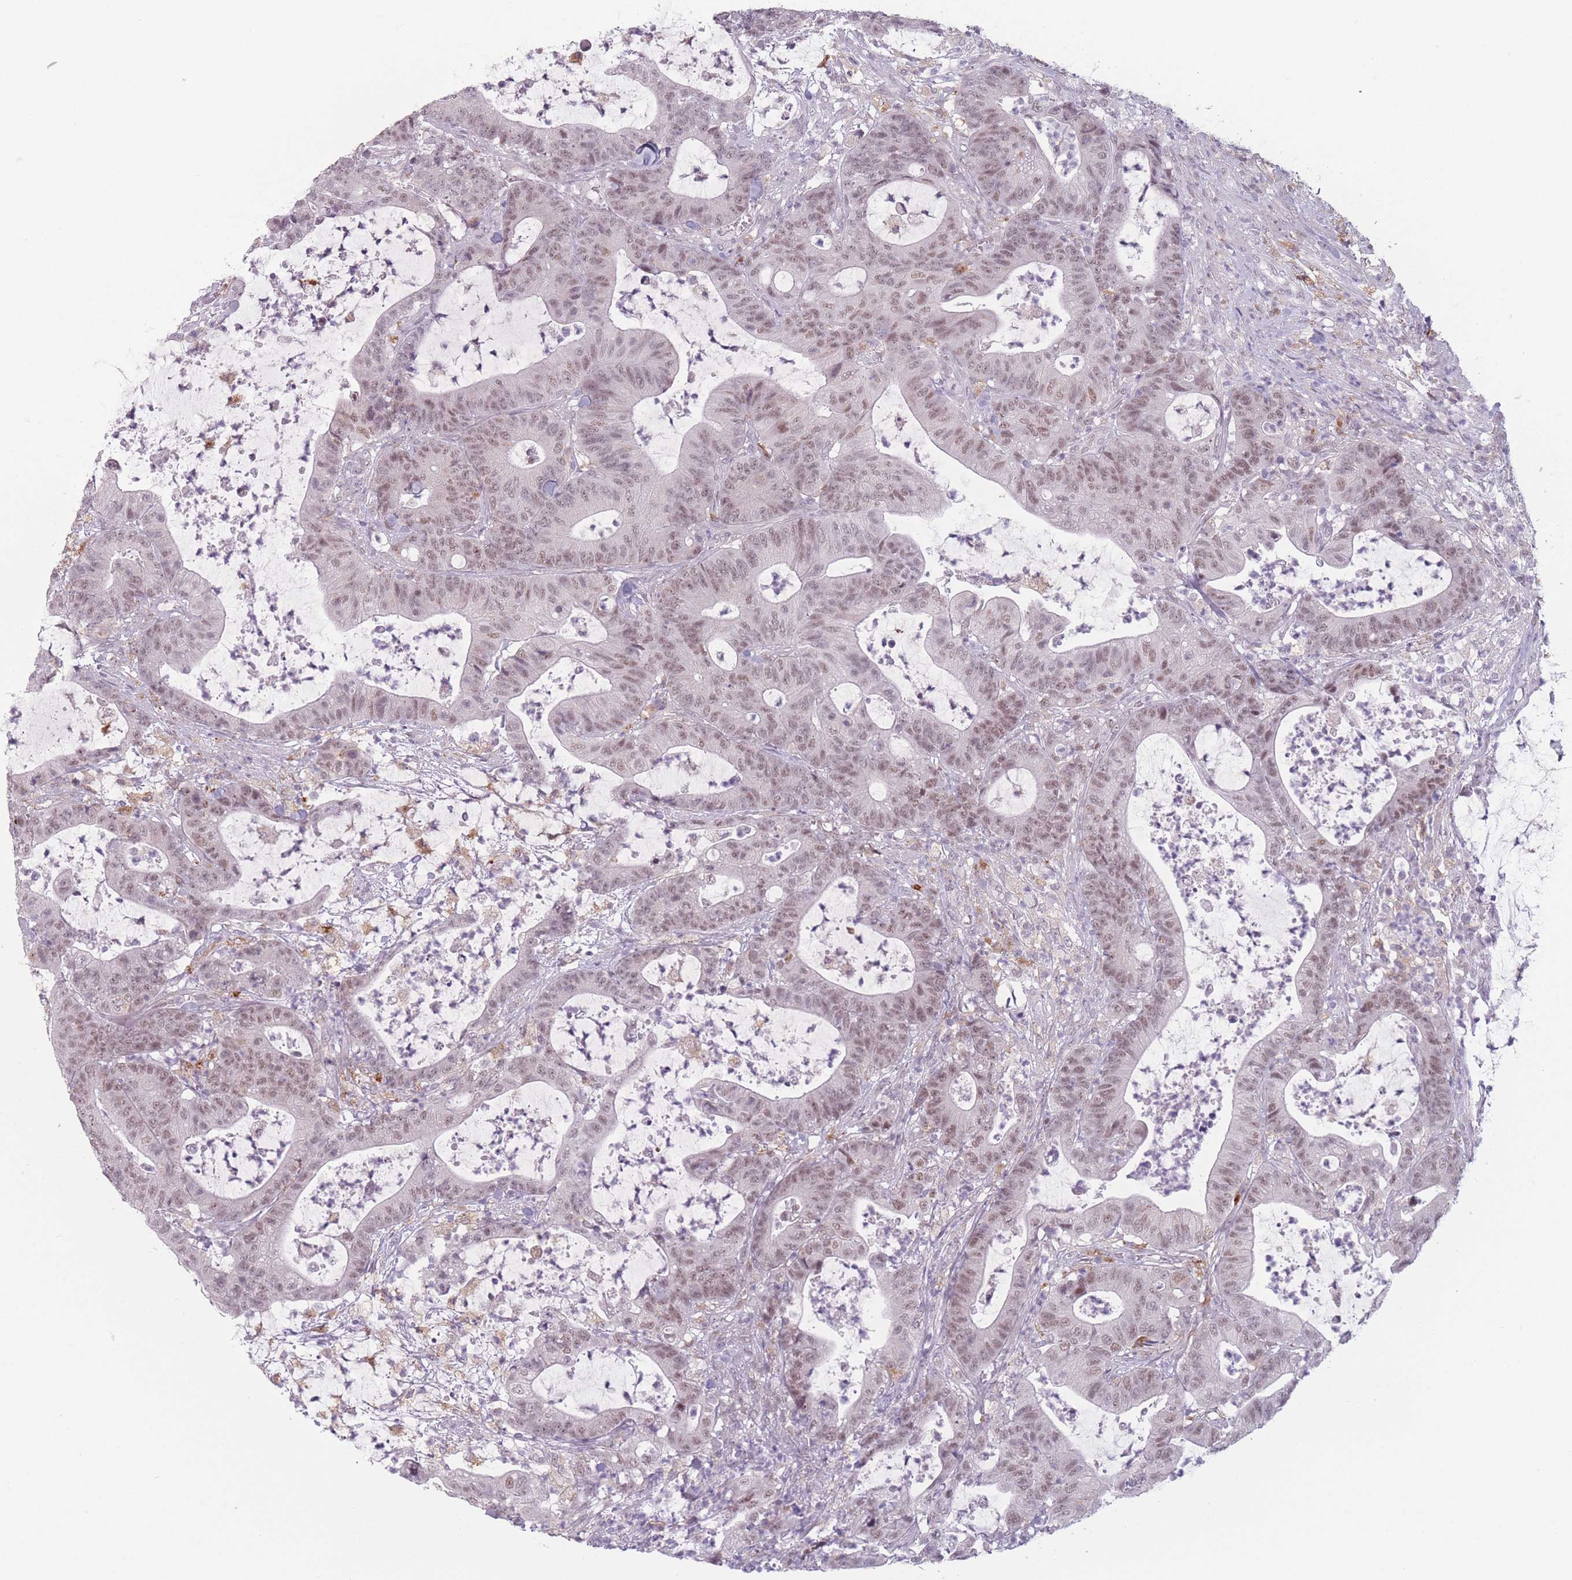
{"staining": {"intensity": "weak", "quantity": "25%-75%", "location": "nuclear"}, "tissue": "colorectal cancer", "cell_type": "Tumor cells", "image_type": "cancer", "snomed": [{"axis": "morphology", "description": "Adenocarcinoma, NOS"}, {"axis": "topography", "description": "Colon"}], "caption": "Immunohistochemical staining of human colorectal cancer demonstrates weak nuclear protein expression in about 25%-75% of tumor cells. The staining was performed using DAB to visualize the protein expression in brown, while the nuclei were stained in blue with hematoxylin (Magnification: 20x).", "gene": "OR10C1", "patient": {"sex": "female", "age": 84}}